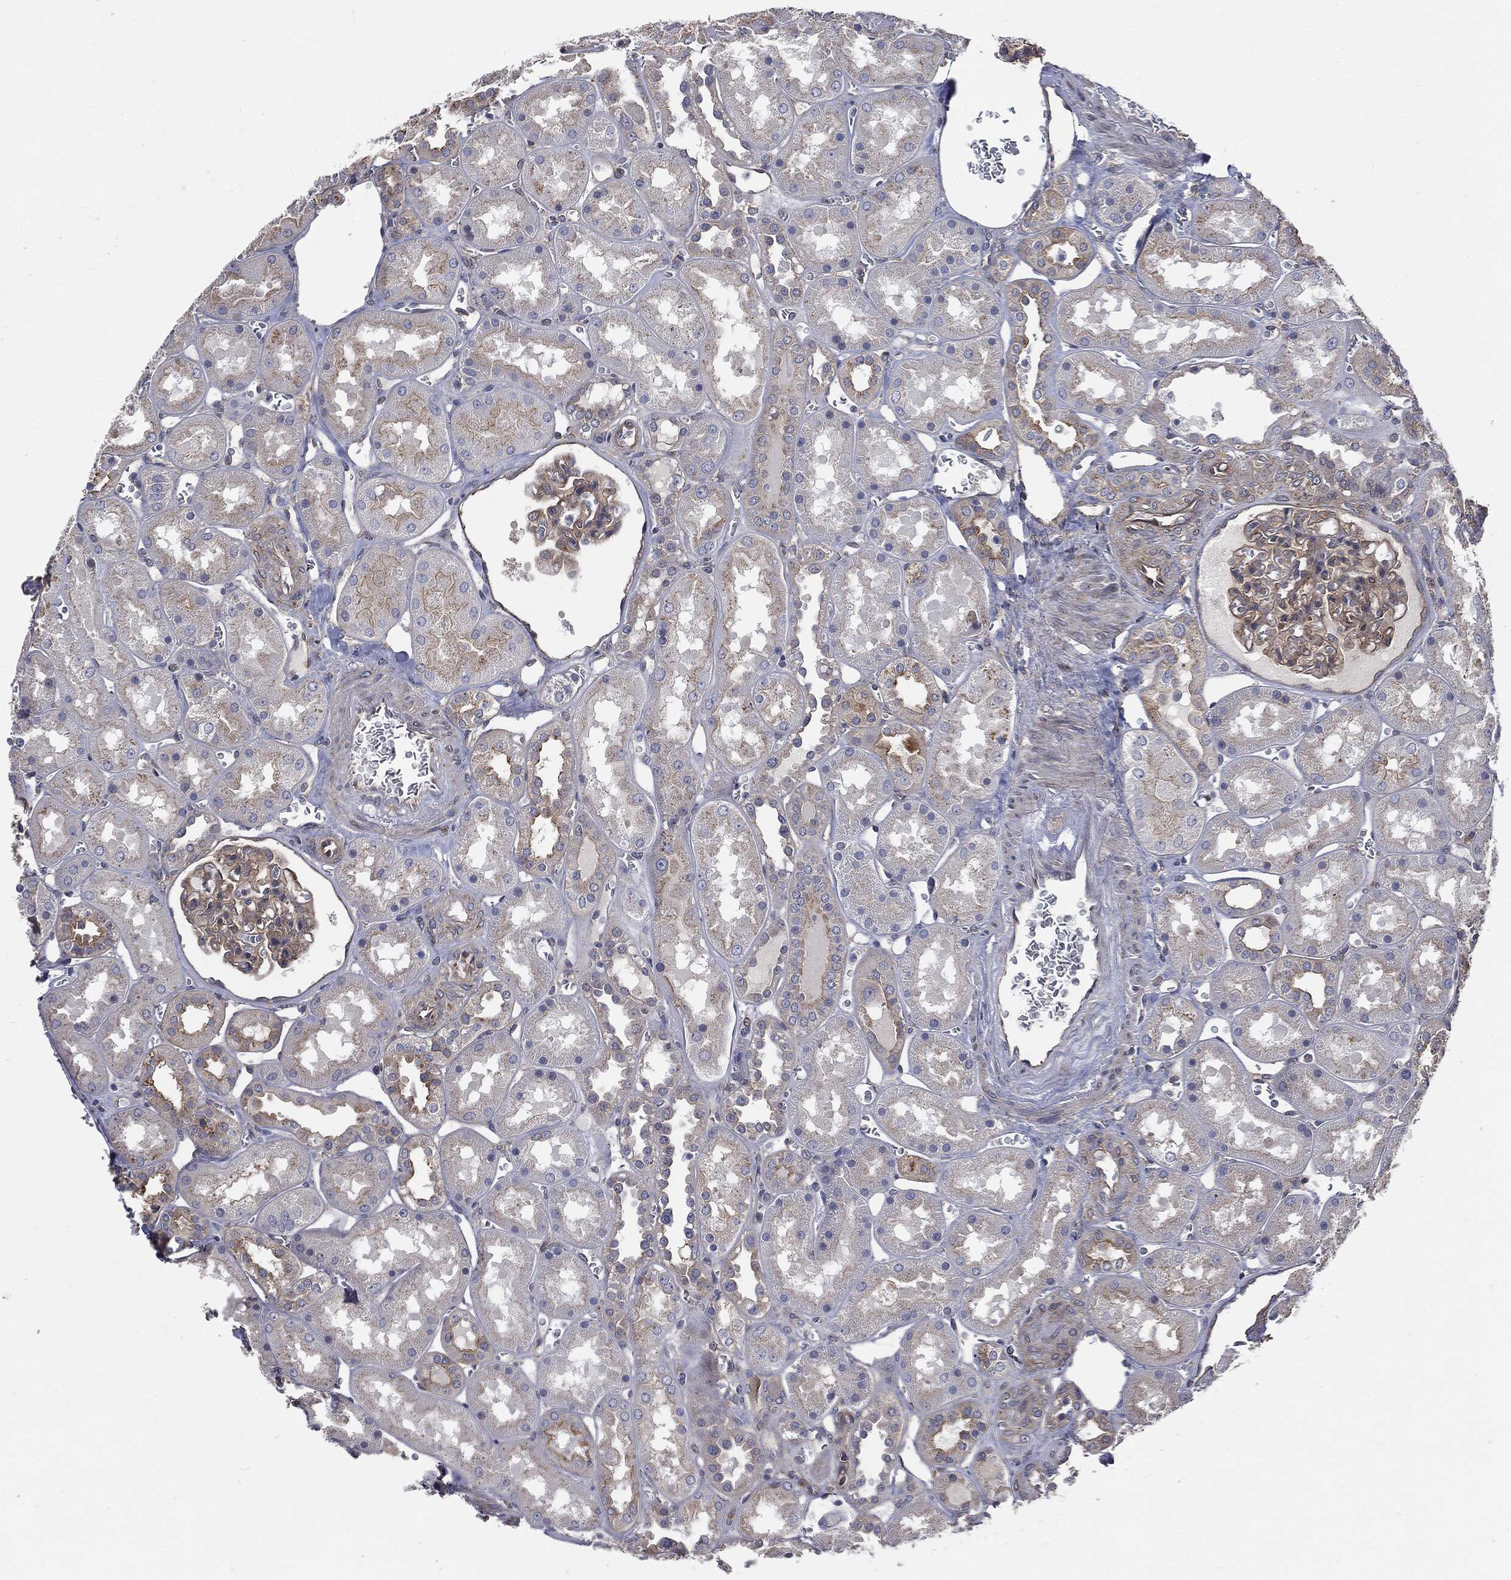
{"staining": {"intensity": "moderate", "quantity": "25%-75%", "location": "cytoplasmic/membranous"}, "tissue": "kidney", "cell_type": "Cells in glomeruli", "image_type": "normal", "snomed": [{"axis": "morphology", "description": "Normal tissue, NOS"}, {"axis": "topography", "description": "Kidney"}], "caption": "Moderate cytoplasmic/membranous protein staining is seen in approximately 25%-75% of cells in glomeruli in kidney. The staining was performed using DAB (3,3'-diaminobenzidine), with brown indicating positive protein expression. Nuclei are stained blue with hematoxylin.", "gene": "EPS15L1", "patient": {"sex": "male", "age": 73}}